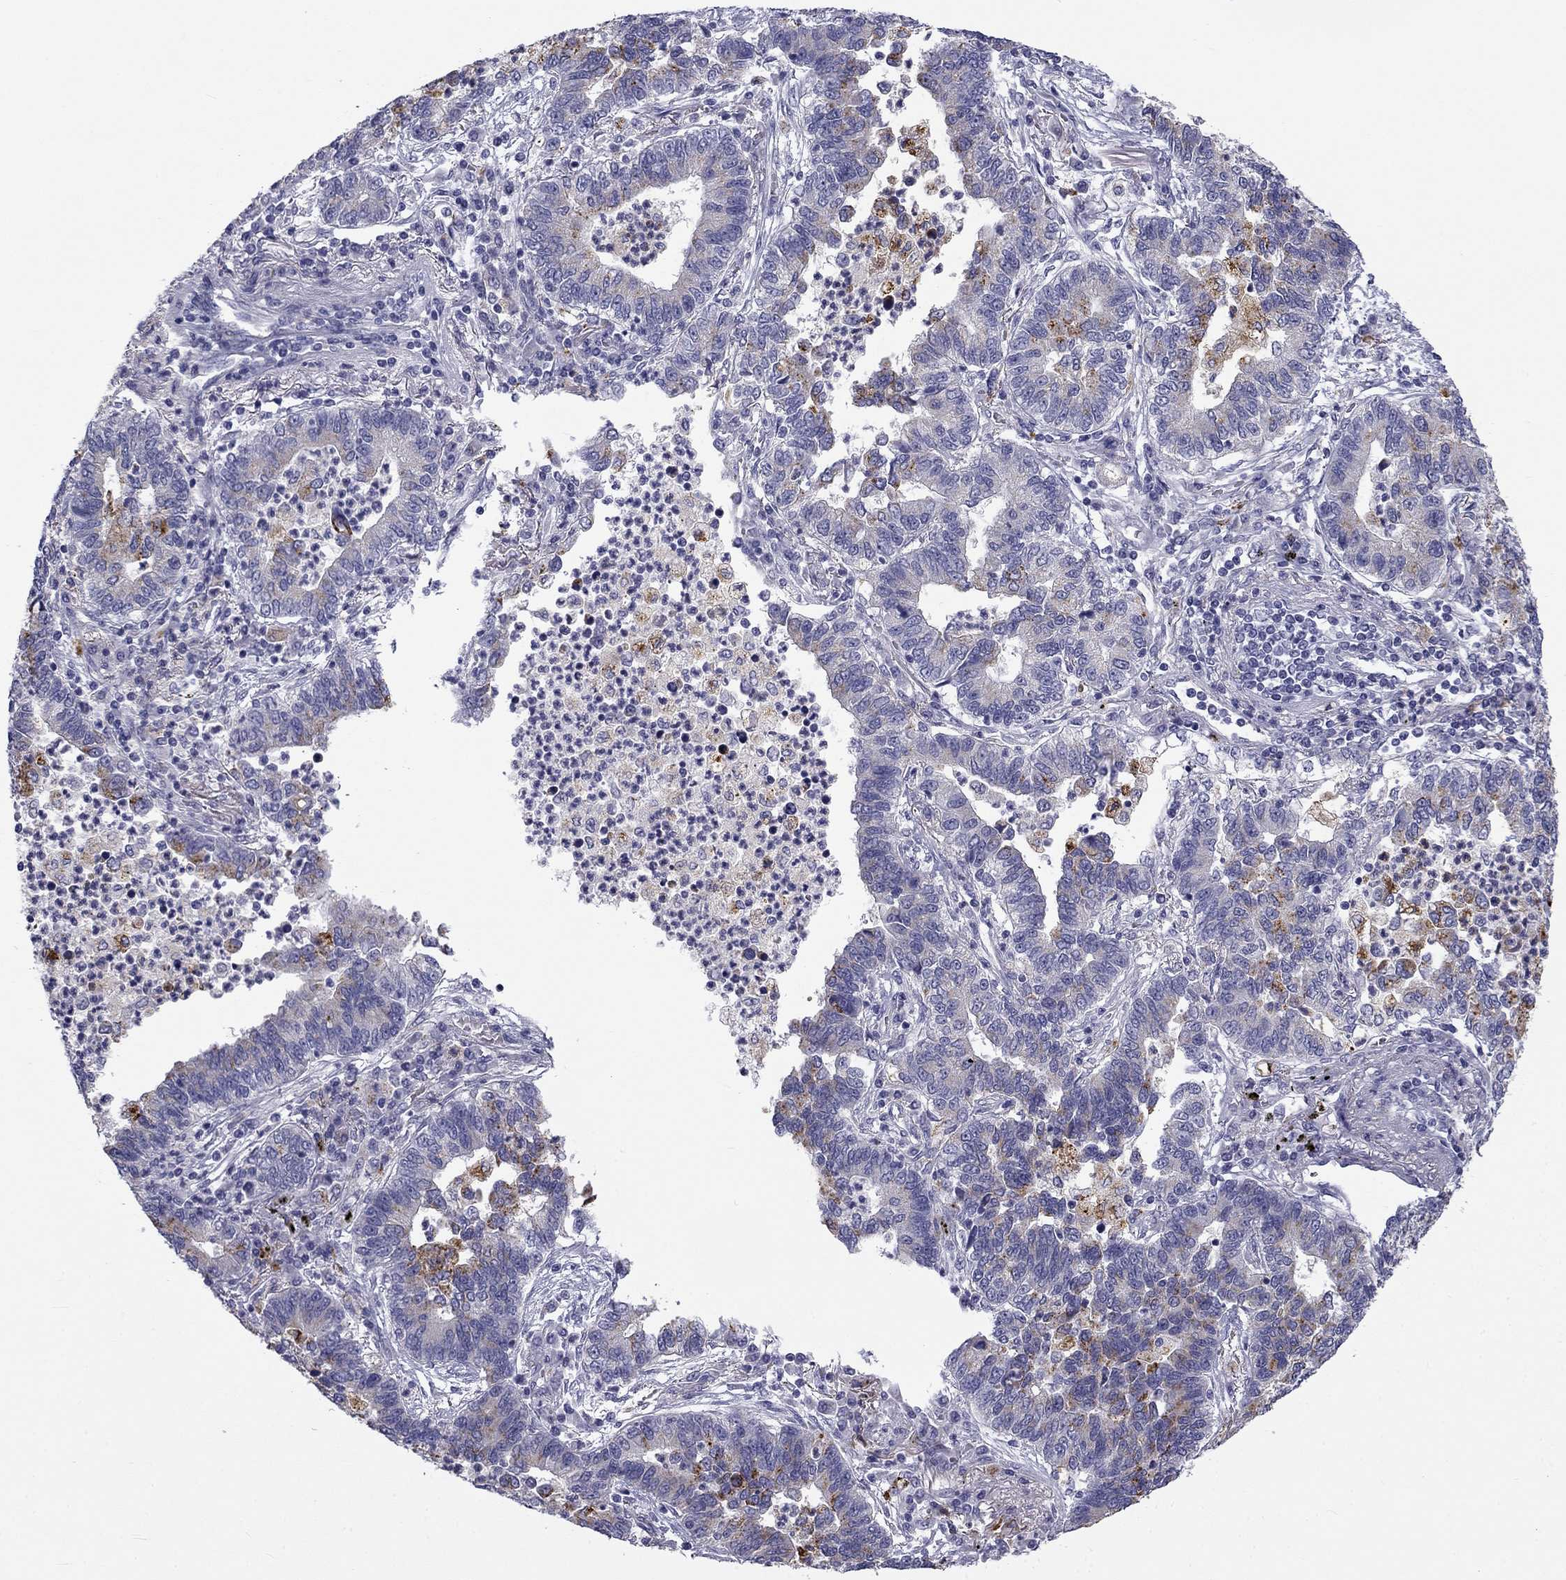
{"staining": {"intensity": "moderate", "quantity": "<25%", "location": "cytoplasmic/membranous"}, "tissue": "lung cancer", "cell_type": "Tumor cells", "image_type": "cancer", "snomed": [{"axis": "morphology", "description": "Adenocarcinoma, NOS"}, {"axis": "topography", "description": "Lung"}], "caption": "Lung adenocarcinoma stained with a brown dye shows moderate cytoplasmic/membranous positive positivity in about <25% of tumor cells.", "gene": "CLPSL2", "patient": {"sex": "female", "age": 57}}